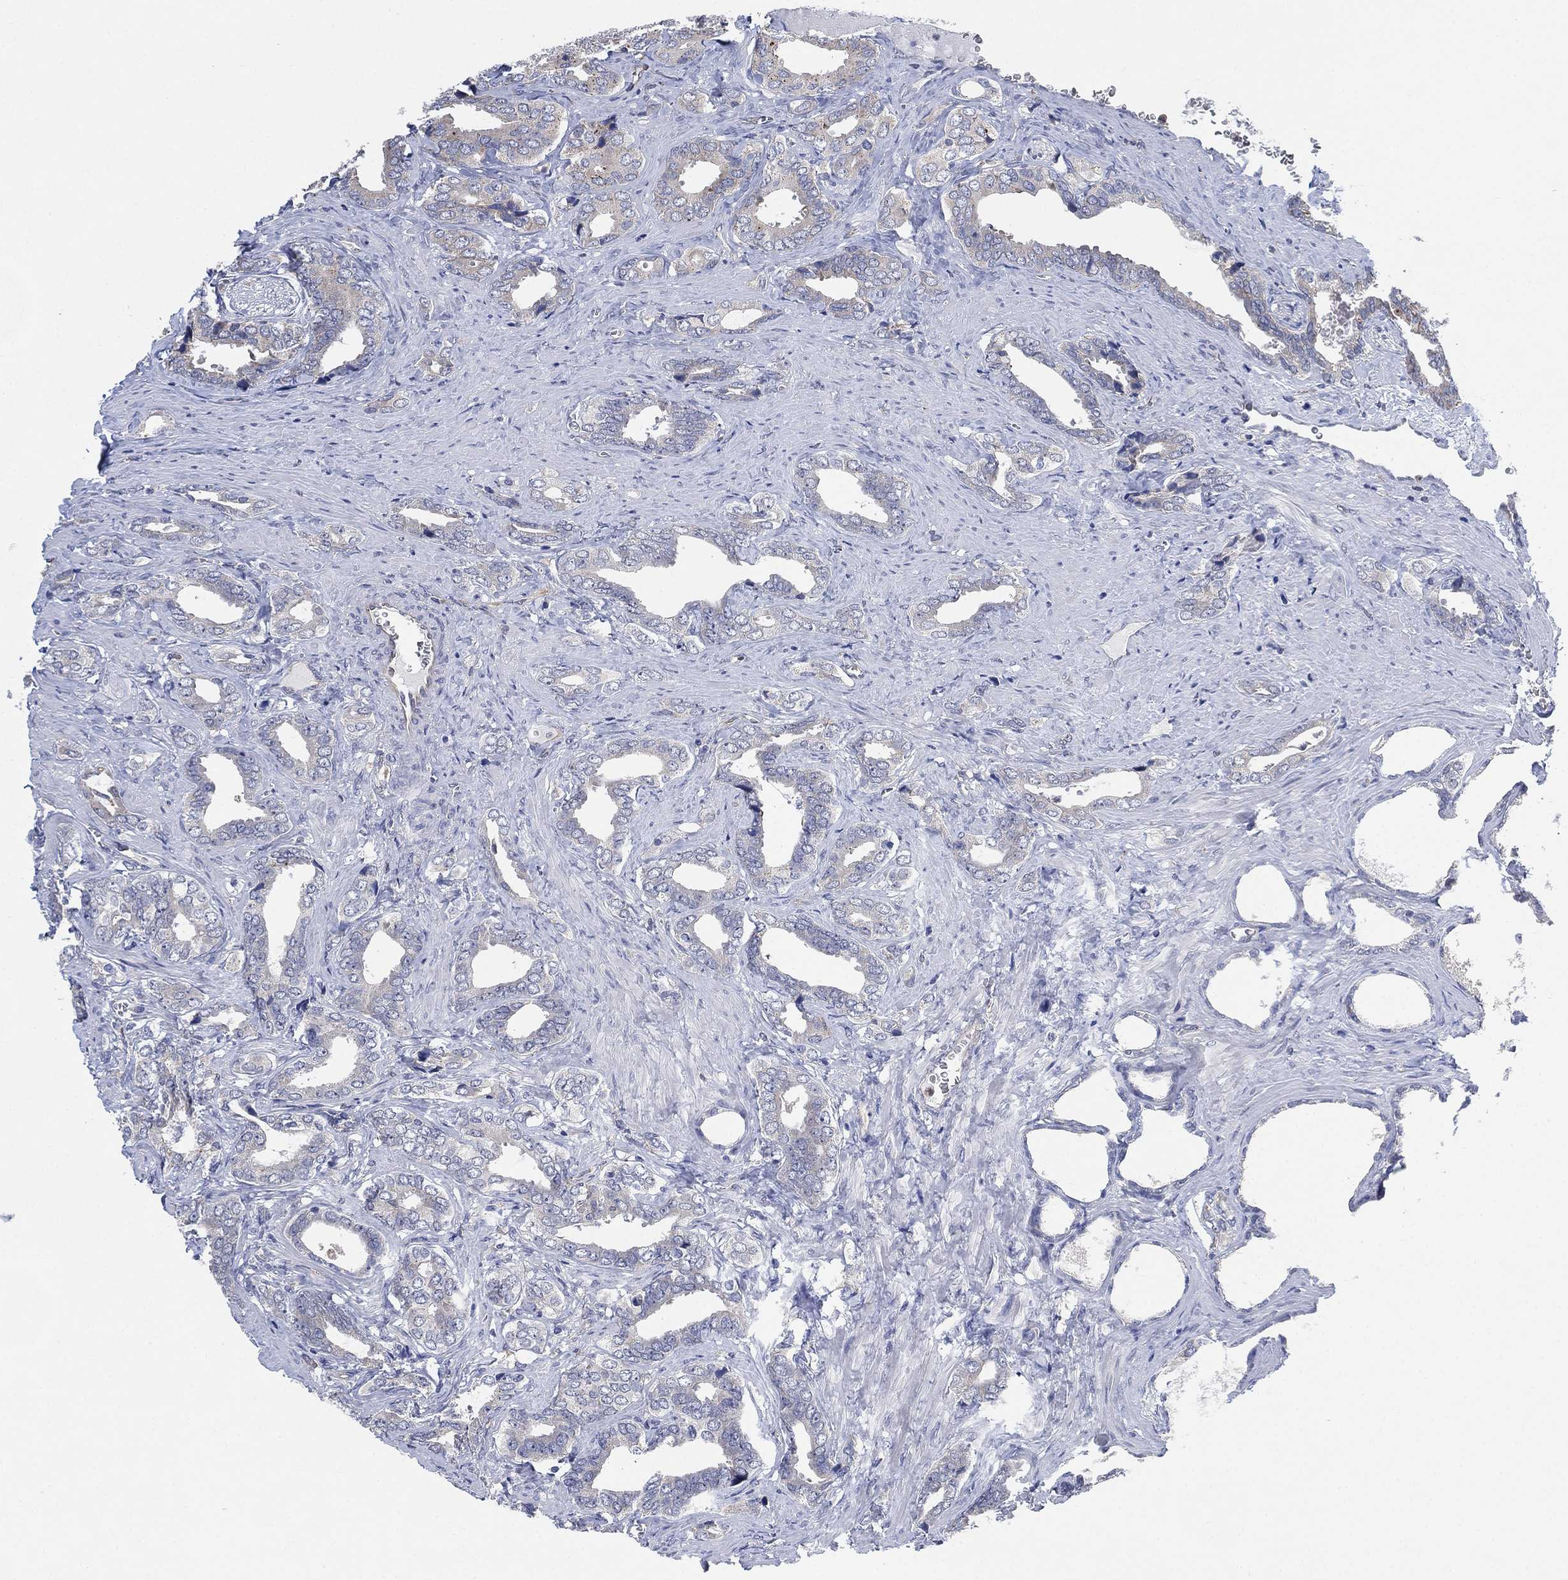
{"staining": {"intensity": "negative", "quantity": "none", "location": "none"}, "tissue": "prostate cancer", "cell_type": "Tumor cells", "image_type": "cancer", "snomed": [{"axis": "morphology", "description": "Adenocarcinoma, NOS"}, {"axis": "topography", "description": "Prostate"}], "caption": "This is an IHC histopathology image of prostate cancer (adenocarcinoma). There is no expression in tumor cells.", "gene": "FES", "patient": {"sex": "male", "age": 66}}